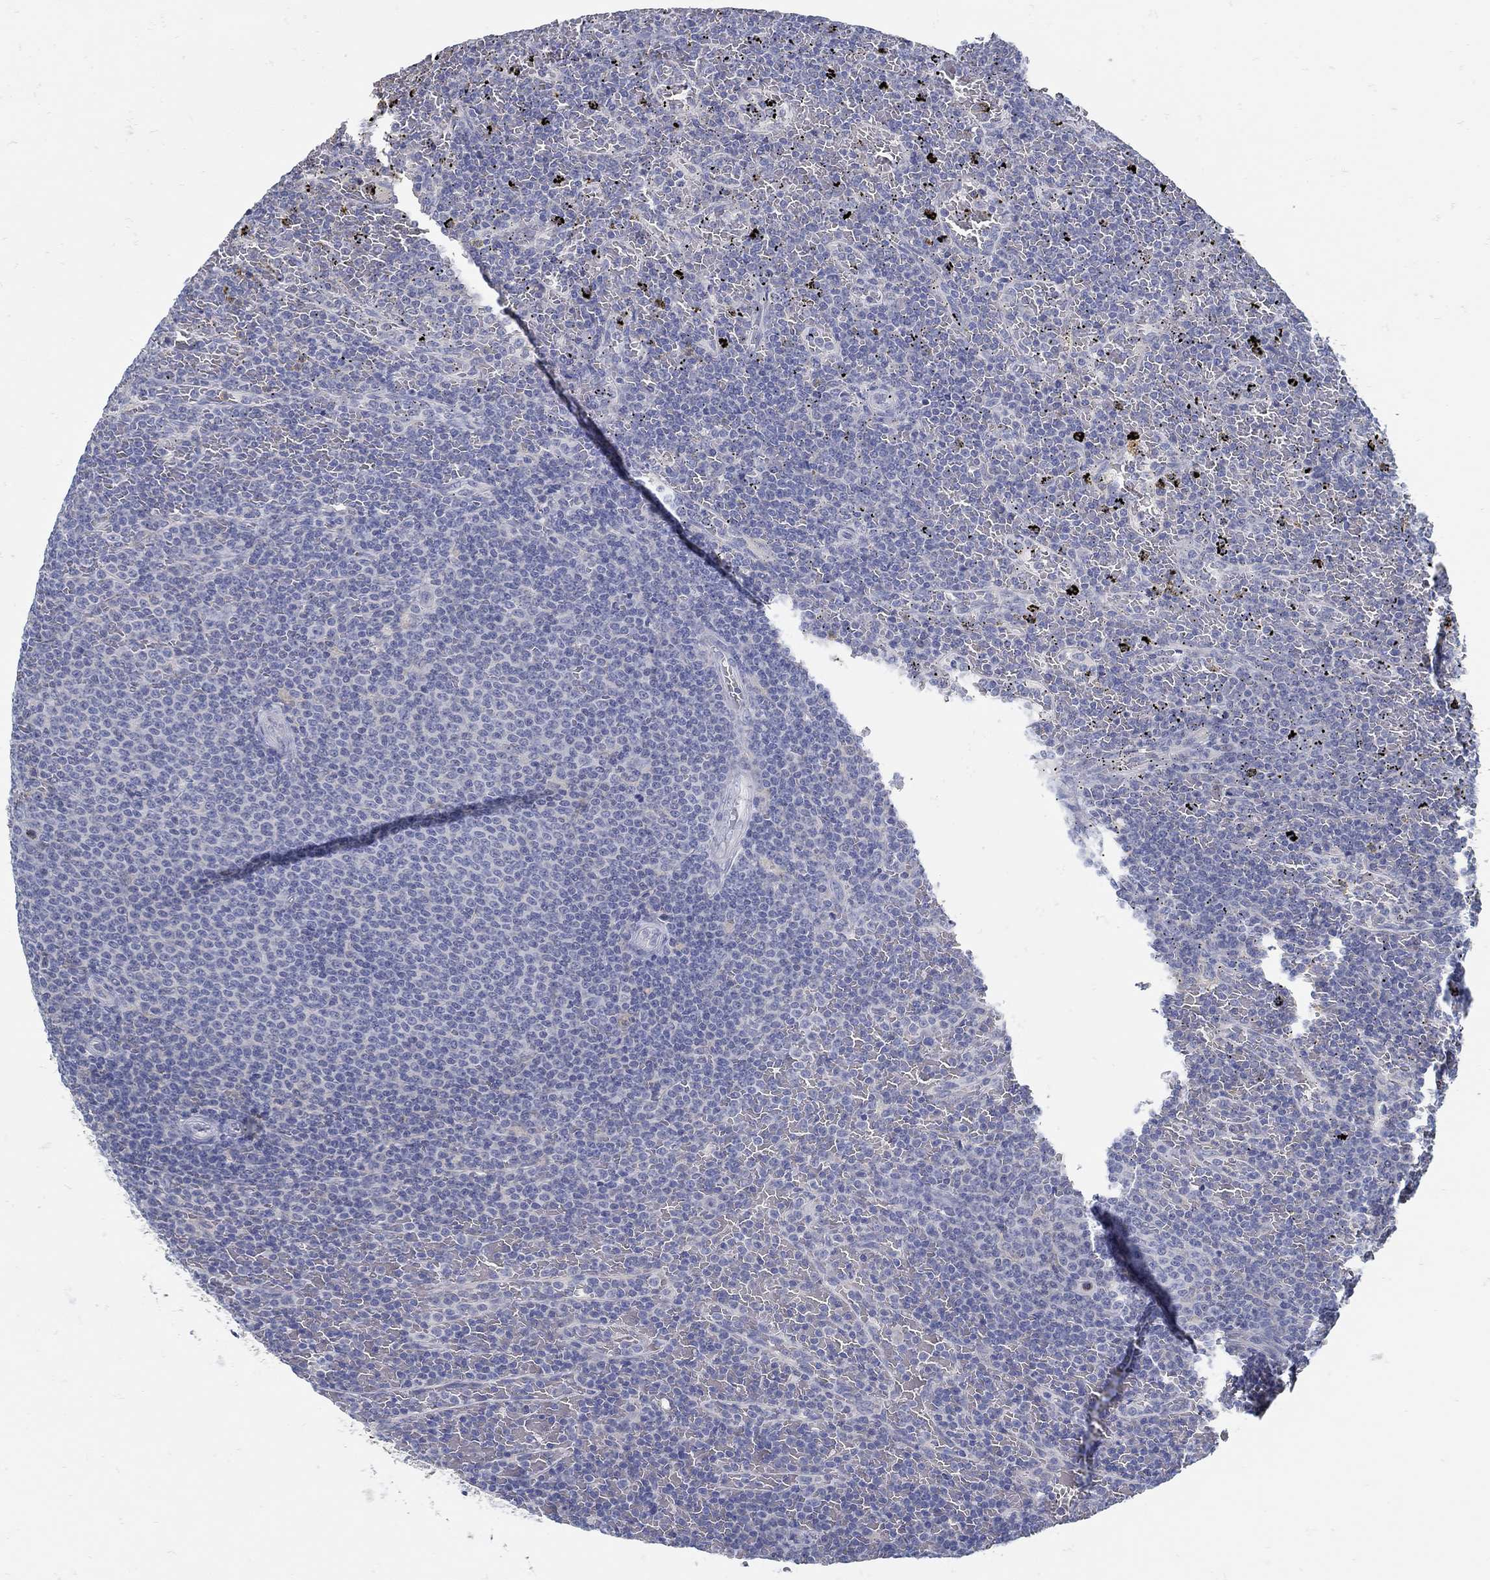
{"staining": {"intensity": "negative", "quantity": "none", "location": "none"}, "tissue": "lymphoma", "cell_type": "Tumor cells", "image_type": "cancer", "snomed": [{"axis": "morphology", "description": "Malignant lymphoma, non-Hodgkin's type, Low grade"}, {"axis": "topography", "description": "Spleen"}], "caption": "Tumor cells are negative for brown protein staining in lymphoma.", "gene": "ZFAND4", "patient": {"sex": "female", "age": 77}}